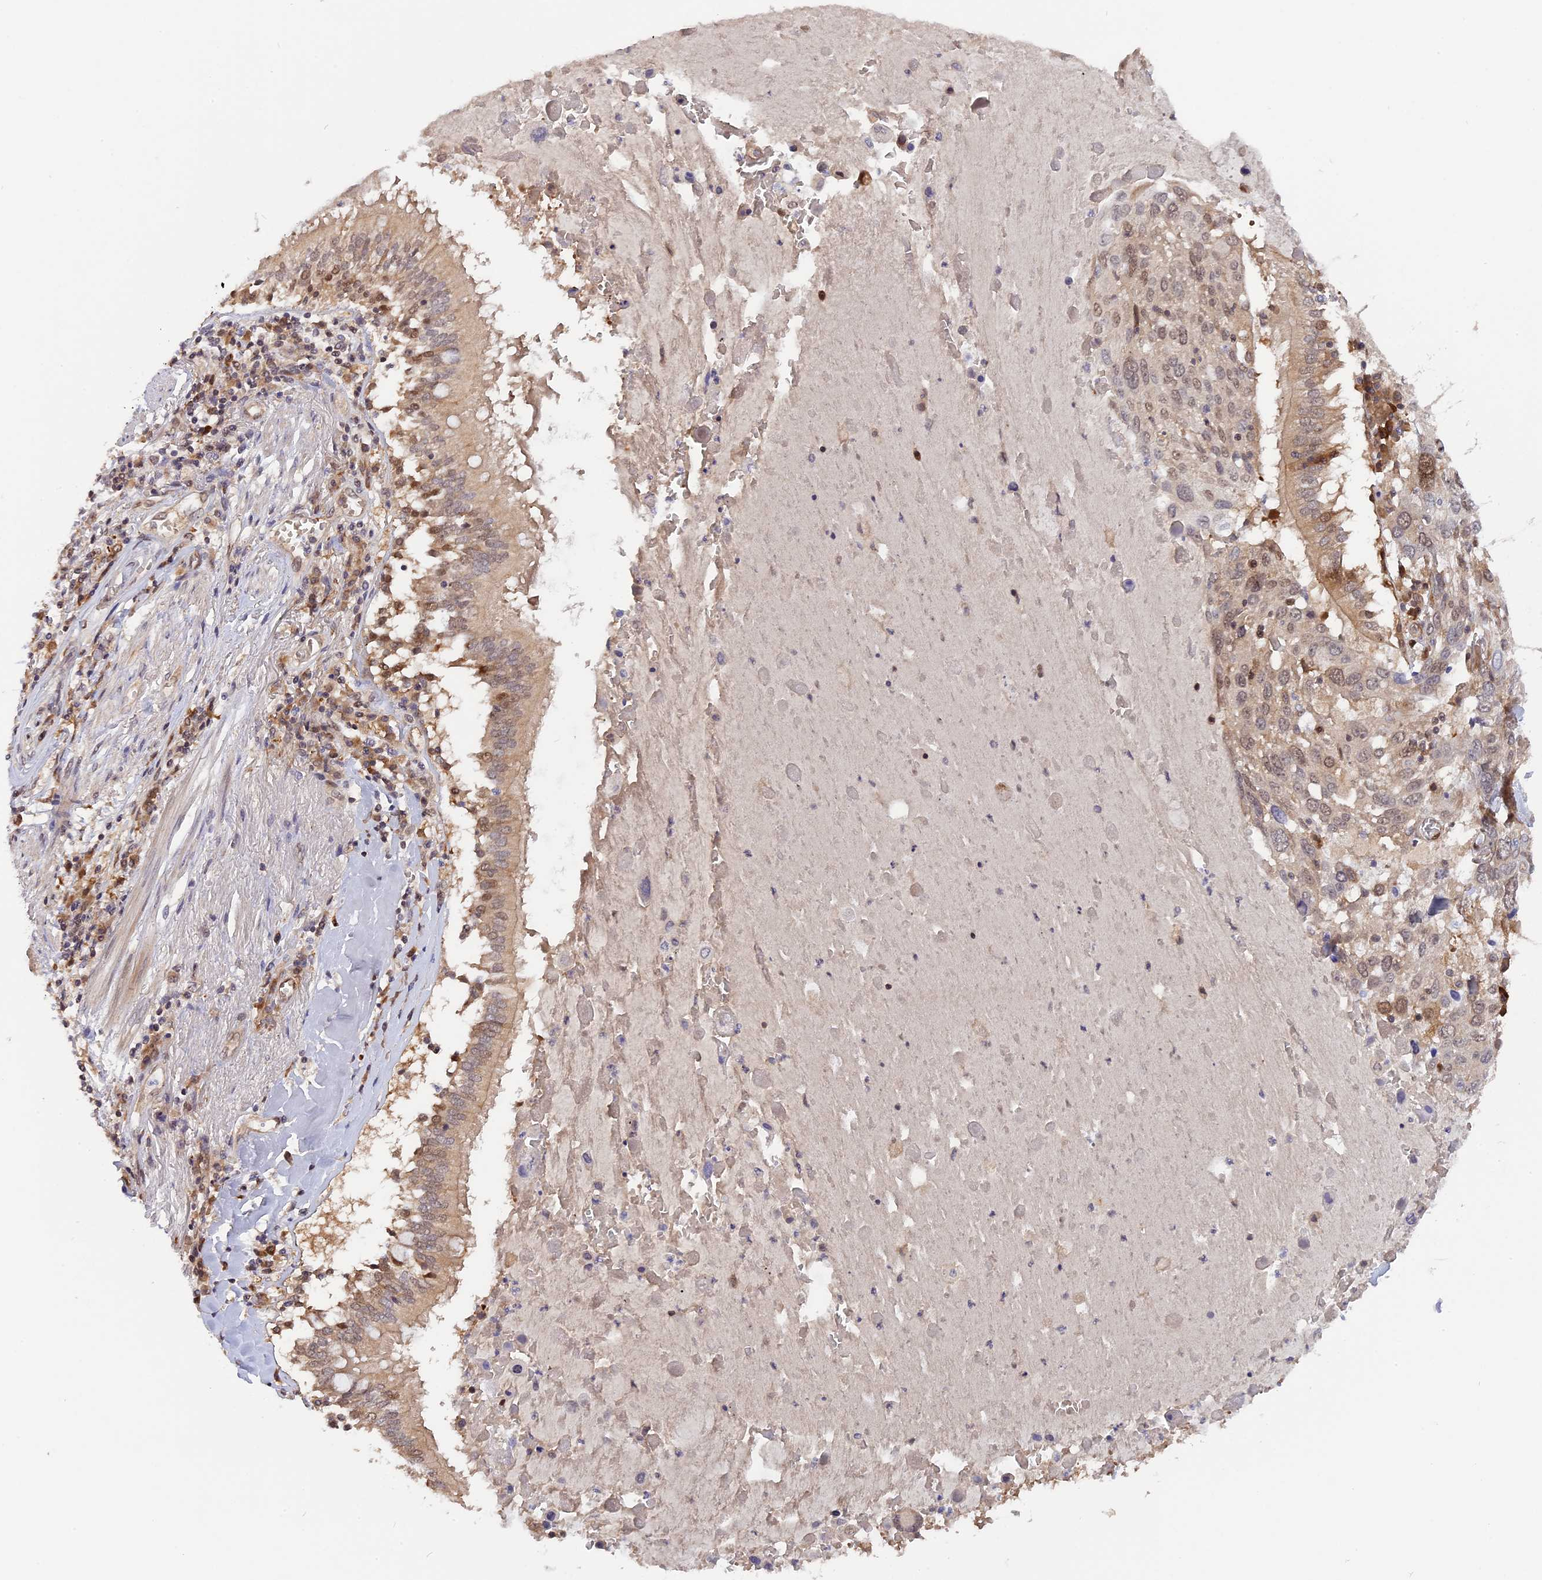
{"staining": {"intensity": "weak", "quantity": "25%-75%", "location": "nuclear"}, "tissue": "lung cancer", "cell_type": "Tumor cells", "image_type": "cancer", "snomed": [{"axis": "morphology", "description": "Squamous cell carcinoma, NOS"}, {"axis": "topography", "description": "Lung"}], "caption": "Weak nuclear staining is seen in about 25%-75% of tumor cells in lung cancer.", "gene": "ZNF428", "patient": {"sex": "male", "age": 65}}